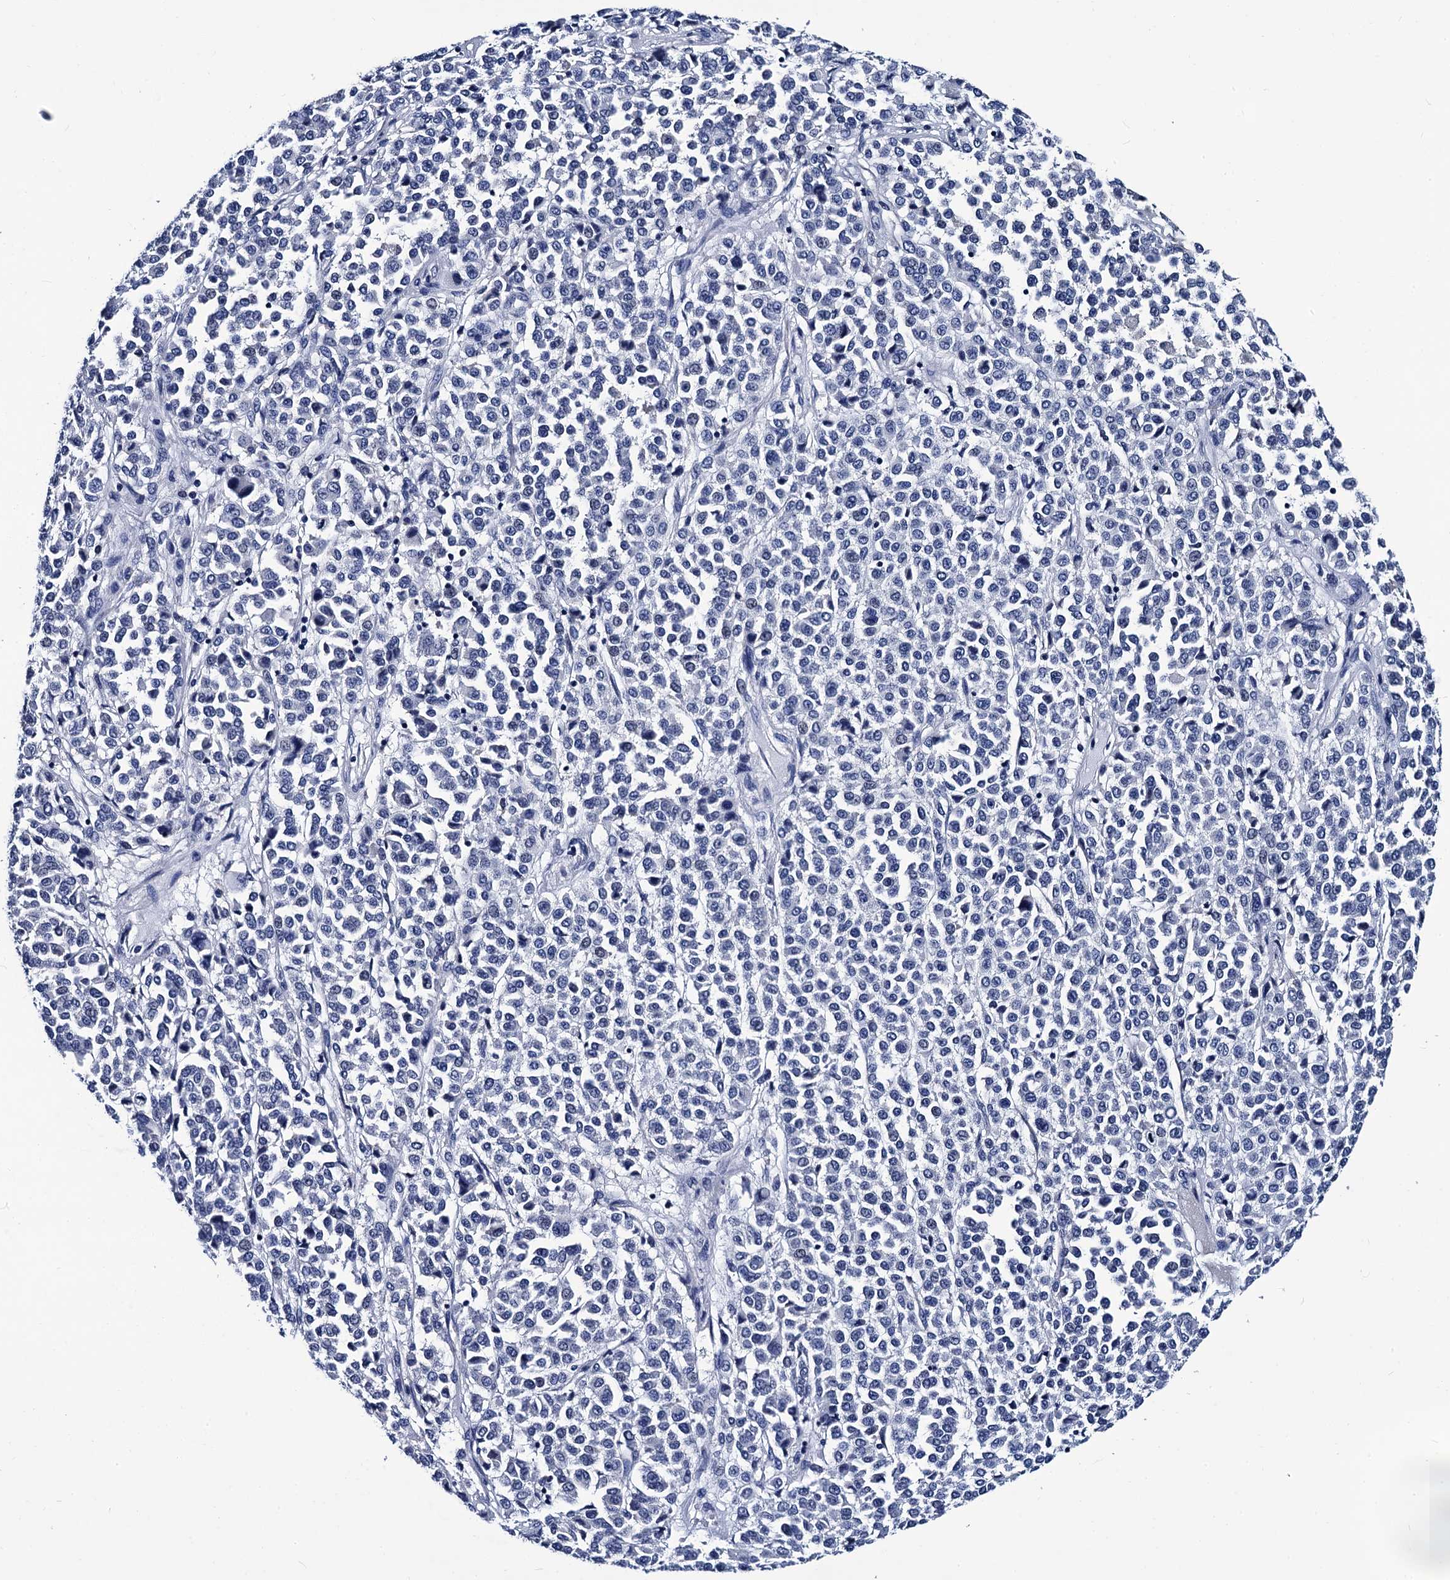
{"staining": {"intensity": "negative", "quantity": "none", "location": "none"}, "tissue": "melanoma", "cell_type": "Tumor cells", "image_type": "cancer", "snomed": [{"axis": "morphology", "description": "Malignant melanoma, Metastatic site"}, {"axis": "topography", "description": "Pancreas"}], "caption": "High magnification brightfield microscopy of malignant melanoma (metastatic site) stained with DAB (3,3'-diaminobenzidine) (brown) and counterstained with hematoxylin (blue): tumor cells show no significant positivity.", "gene": "LRRC30", "patient": {"sex": "female", "age": 30}}